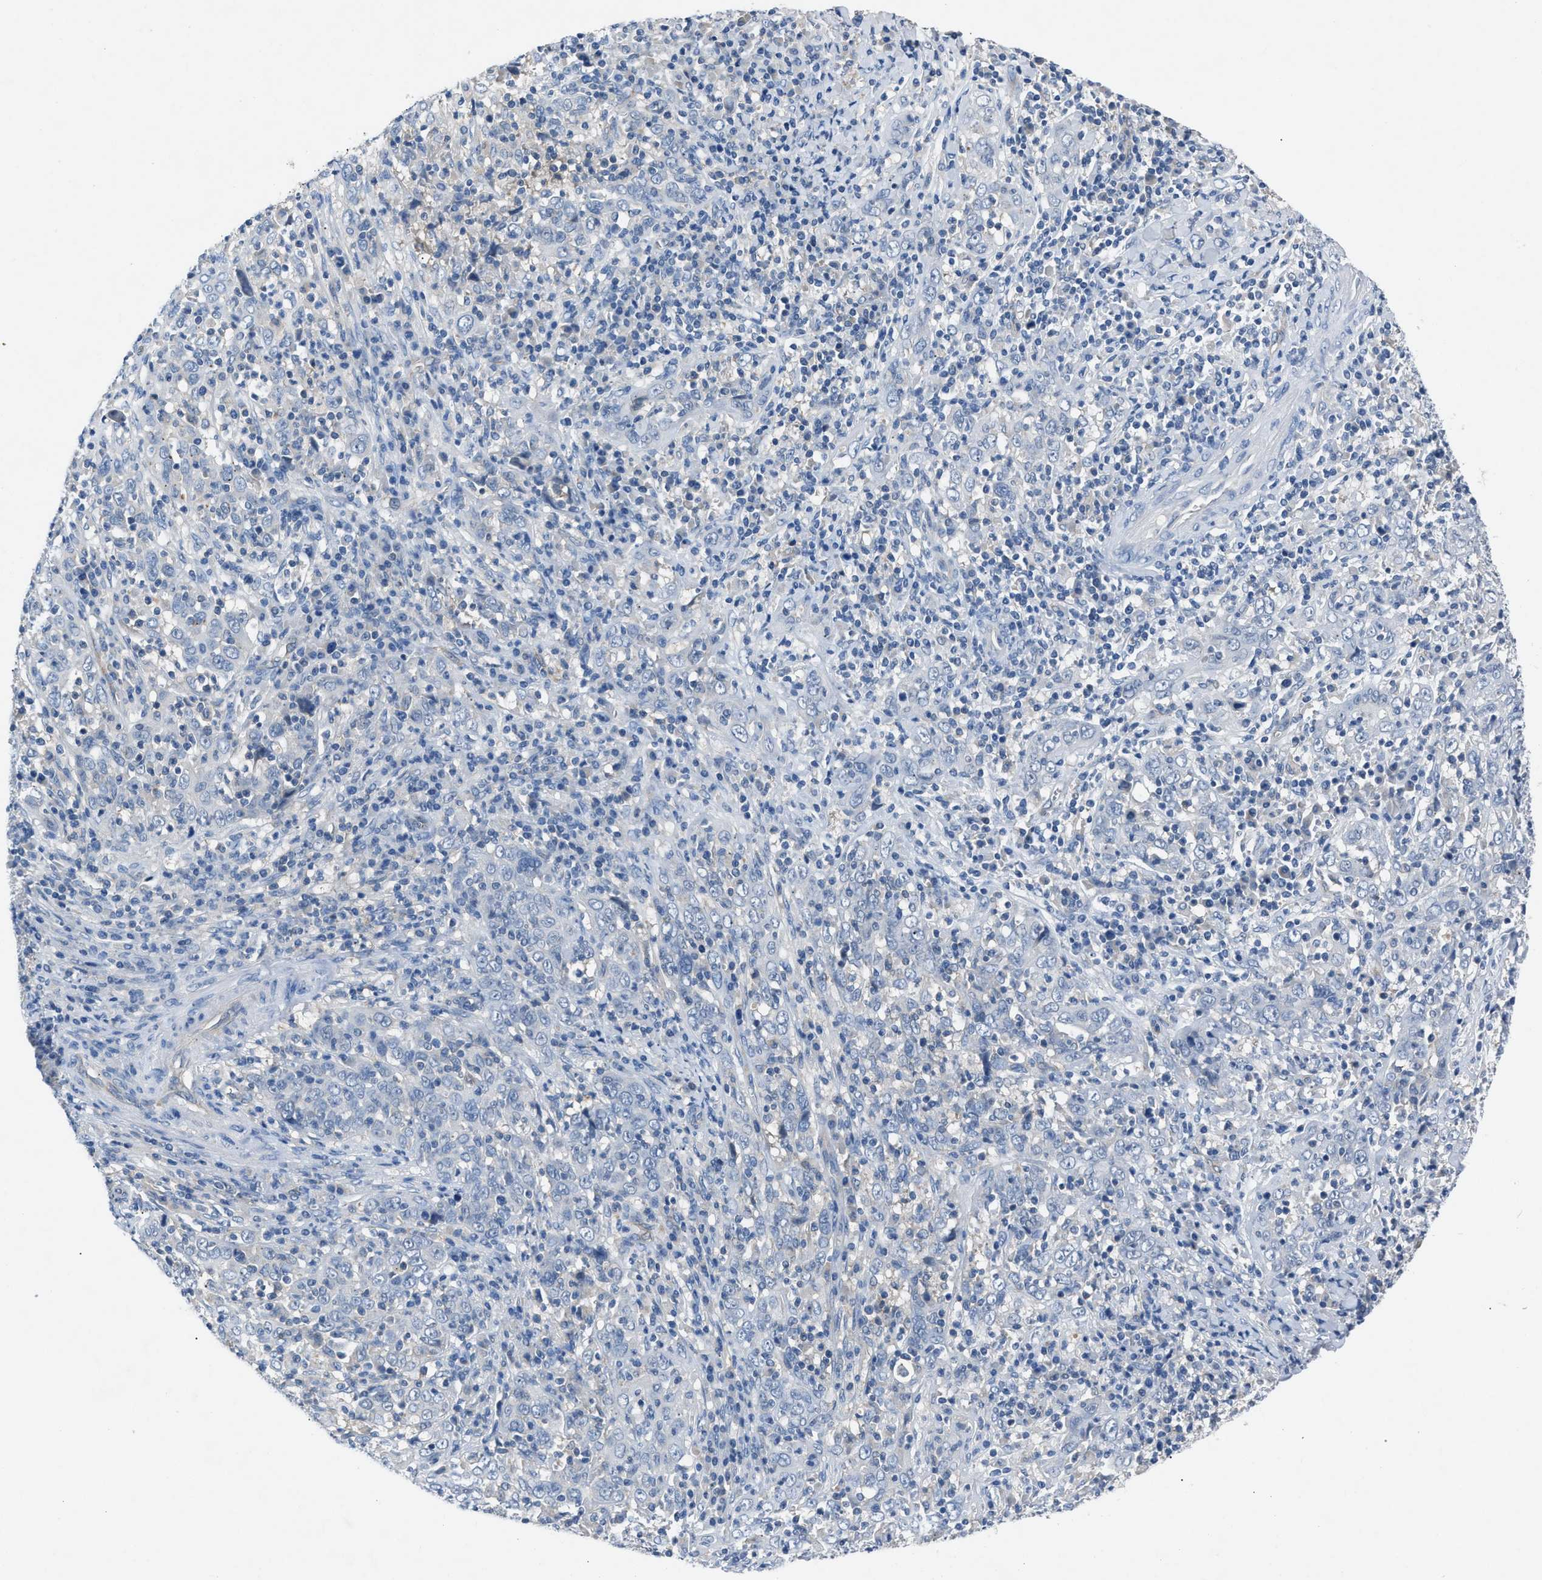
{"staining": {"intensity": "negative", "quantity": "none", "location": "none"}, "tissue": "cervical cancer", "cell_type": "Tumor cells", "image_type": "cancer", "snomed": [{"axis": "morphology", "description": "Squamous cell carcinoma, NOS"}, {"axis": "topography", "description": "Cervix"}], "caption": "This is an immunohistochemistry photomicrograph of squamous cell carcinoma (cervical). There is no expression in tumor cells.", "gene": "DNAAF5", "patient": {"sex": "female", "age": 46}}